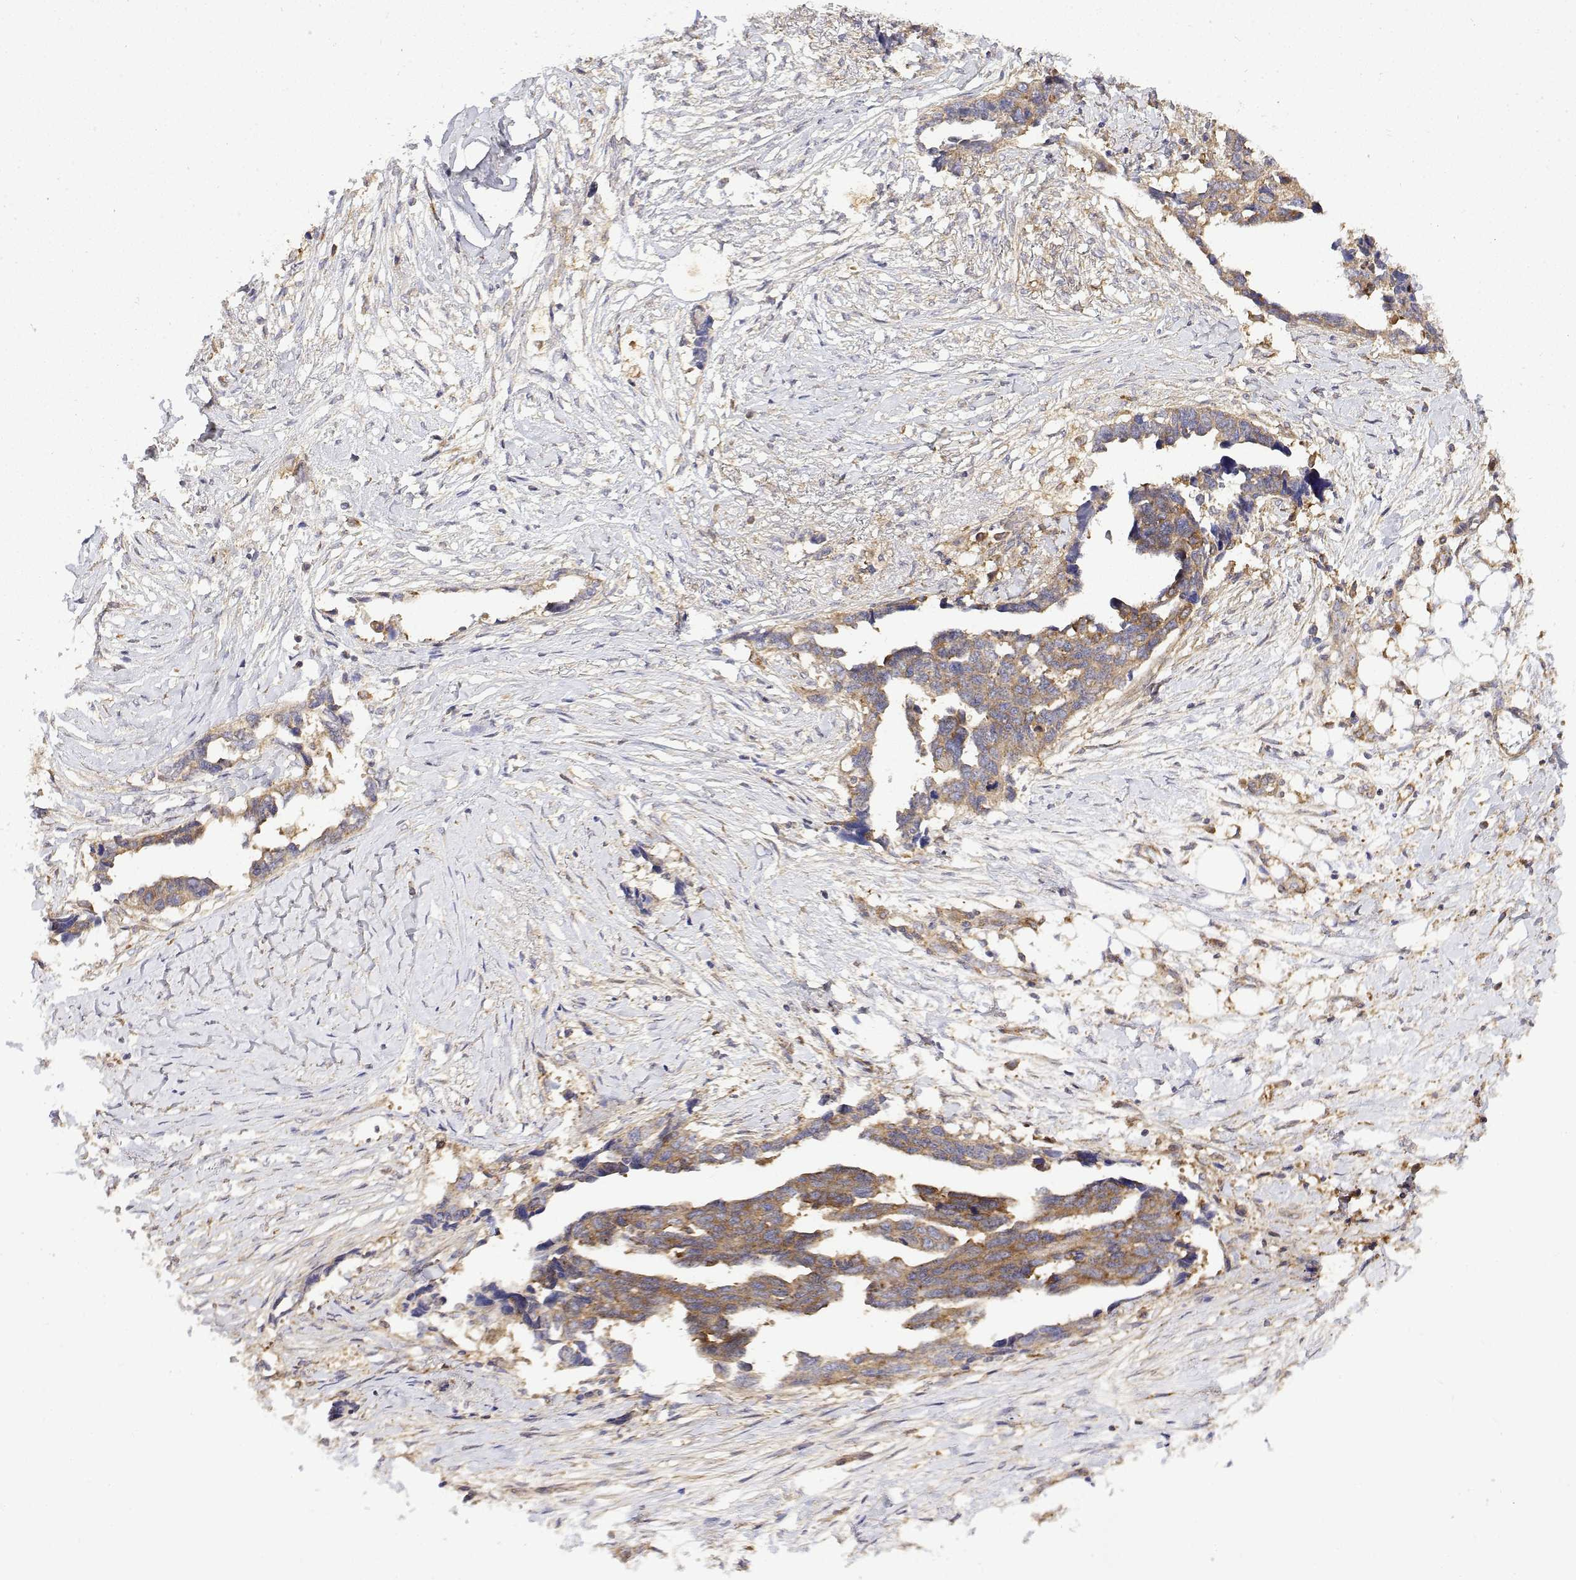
{"staining": {"intensity": "moderate", "quantity": ">75%", "location": "cytoplasmic/membranous"}, "tissue": "ovarian cancer", "cell_type": "Tumor cells", "image_type": "cancer", "snomed": [{"axis": "morphology", "description": "Cystadenocarcinoma, serous, NOS"}, {"axis": "topography", "description": "Ovary"}], "caption": "Ovarian cancer (serous cystadenocarcinoma) stained with immunohistochemistry (IHC) demonstrates moderate cytoplasmic/membranous positivity in approximately >75% of tumor cells.", "gene": "PACSIN2", "patient": {"sex": "female", "age": 69}}